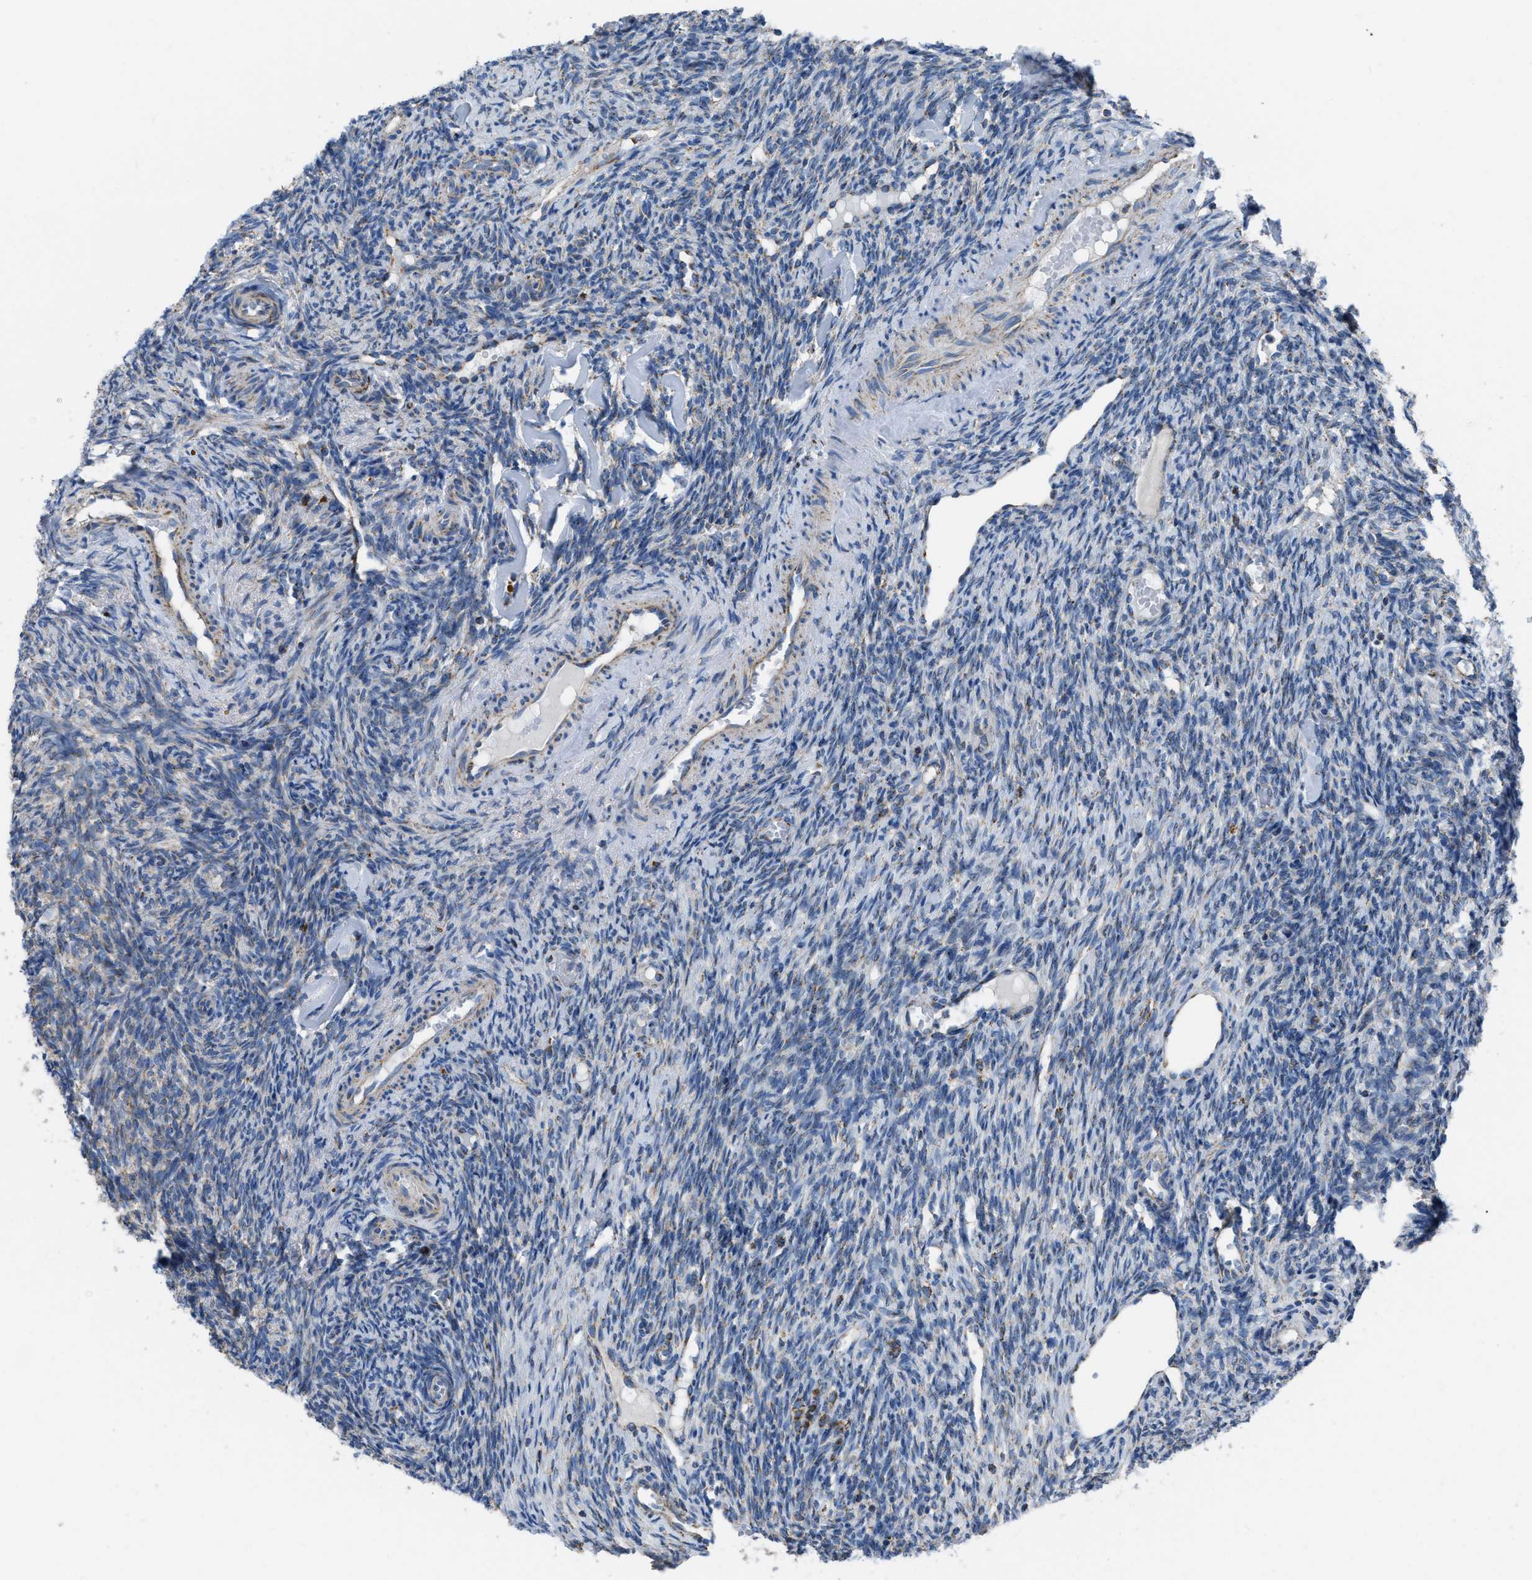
{"staining": {"intensity": "strong", "quantity": ">75%", "location": "cytoplasmic/membranous"}, "tissue": "ovary", "cell_type": "Follicle cells", "image_type": "normal", "snomed": [{"axis": "morphology", "description": "Normal tissue, NOS"}, {"axis": "topography", "description": "Ovary"}], "caption": "Immunohistochemical staining of normal human ovary reveals high levels of strong cytoplasmic/membranous expression in about >75% of follicle cells.", "gene": "ETFB", "patient": {"sex": "female", "age": 41}}